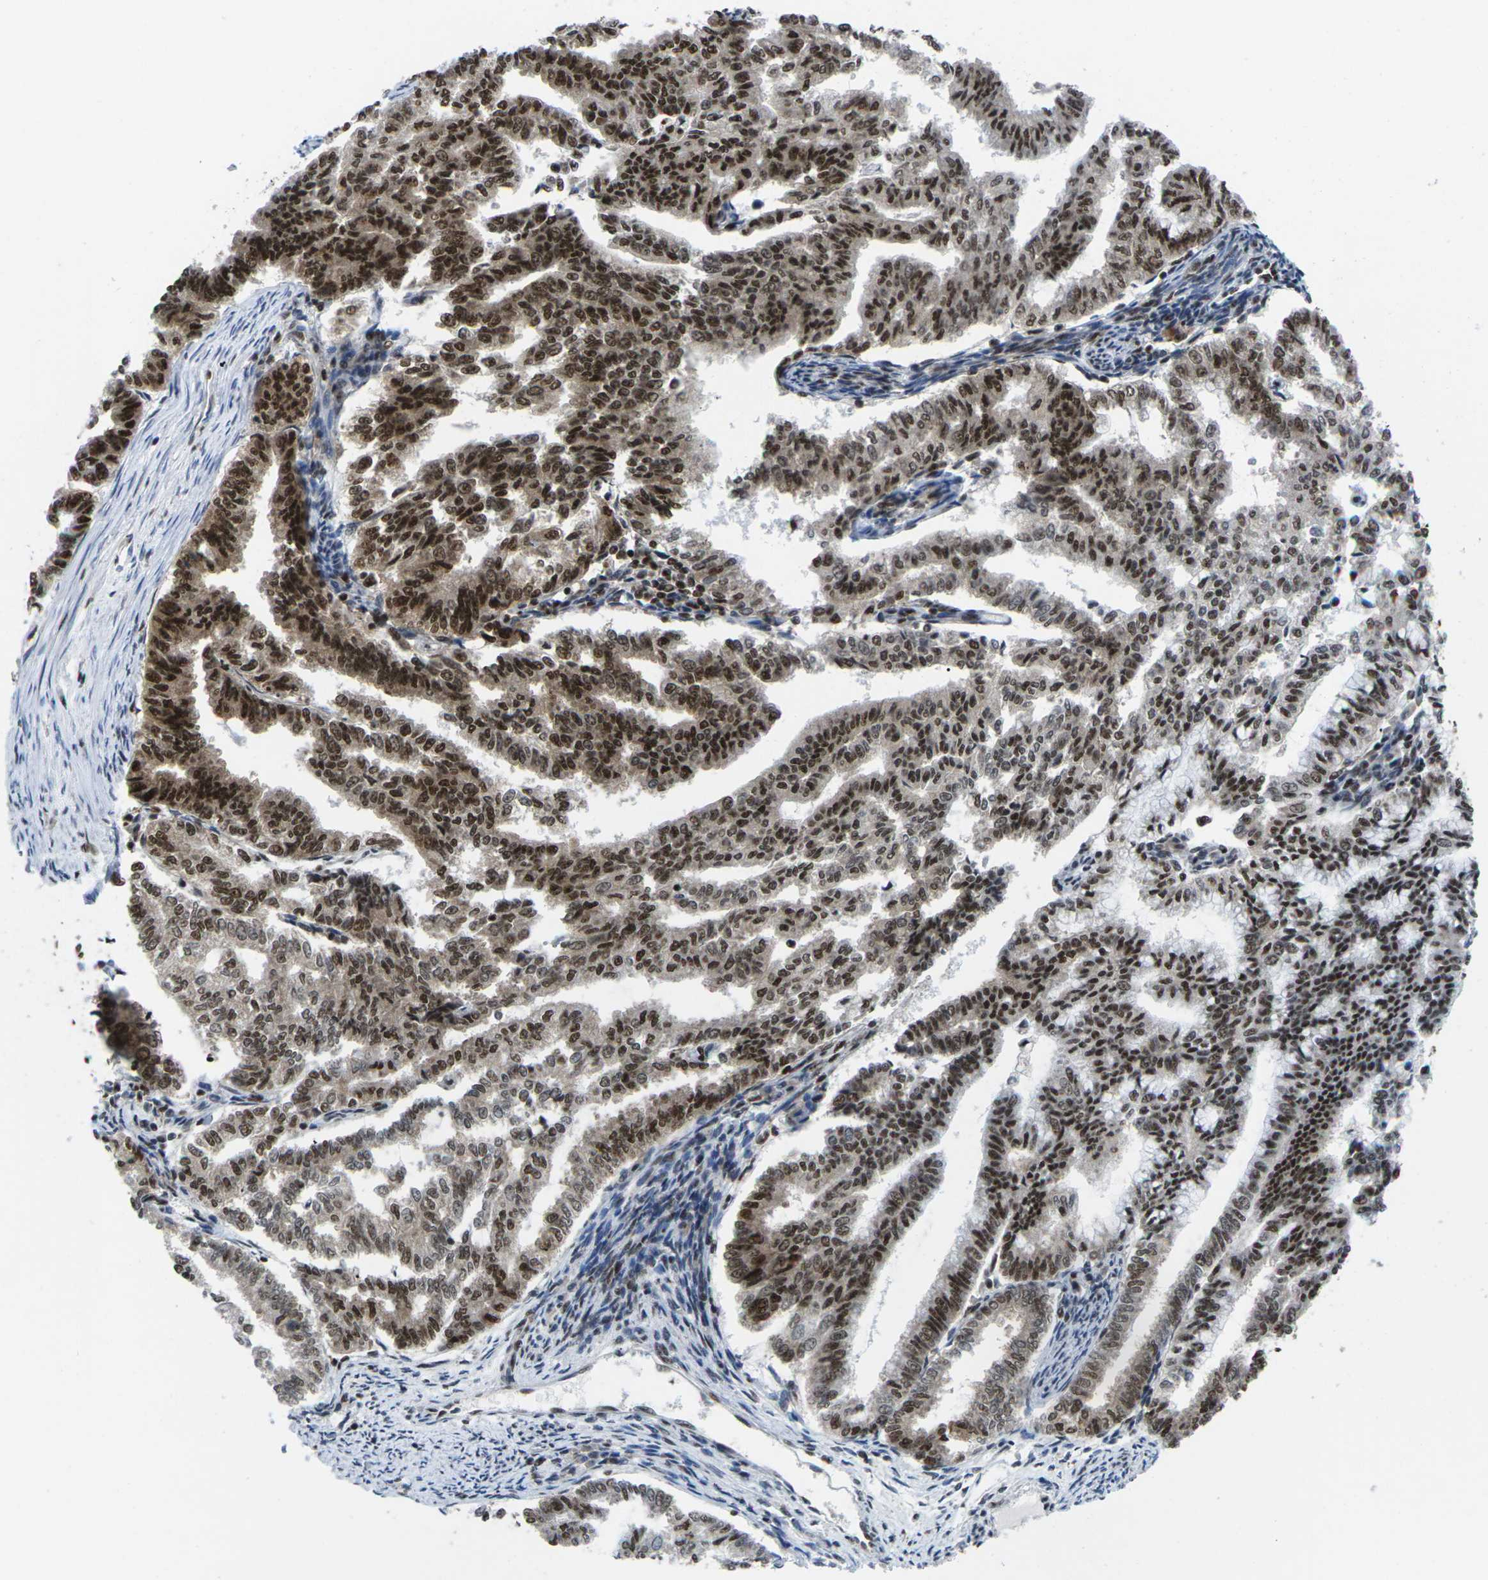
{"staining": {"intensity": "strong", "quantity": ">75%", "location": "cytoplasmic/membranous,nuclear"}, "tissue": "endometrial cancer", "cell_type": "Tumor cells", "image_type": "cancer", "snomed": [{"axis": "morphology", "description": "Adenocarcinoma, NOS"}, {"axis": "topography", "description": "Endometrium"}], "caption": "A histopathology image showing strong cytoplasmic/membranous and nuclear expression in approximately >75% of tumor cells in endometrial adenocarcinoma, as visualized by brown immunohistochemical staining.", "gene": "MAGOH", "patient": {"sex": "female", "age": 79}}